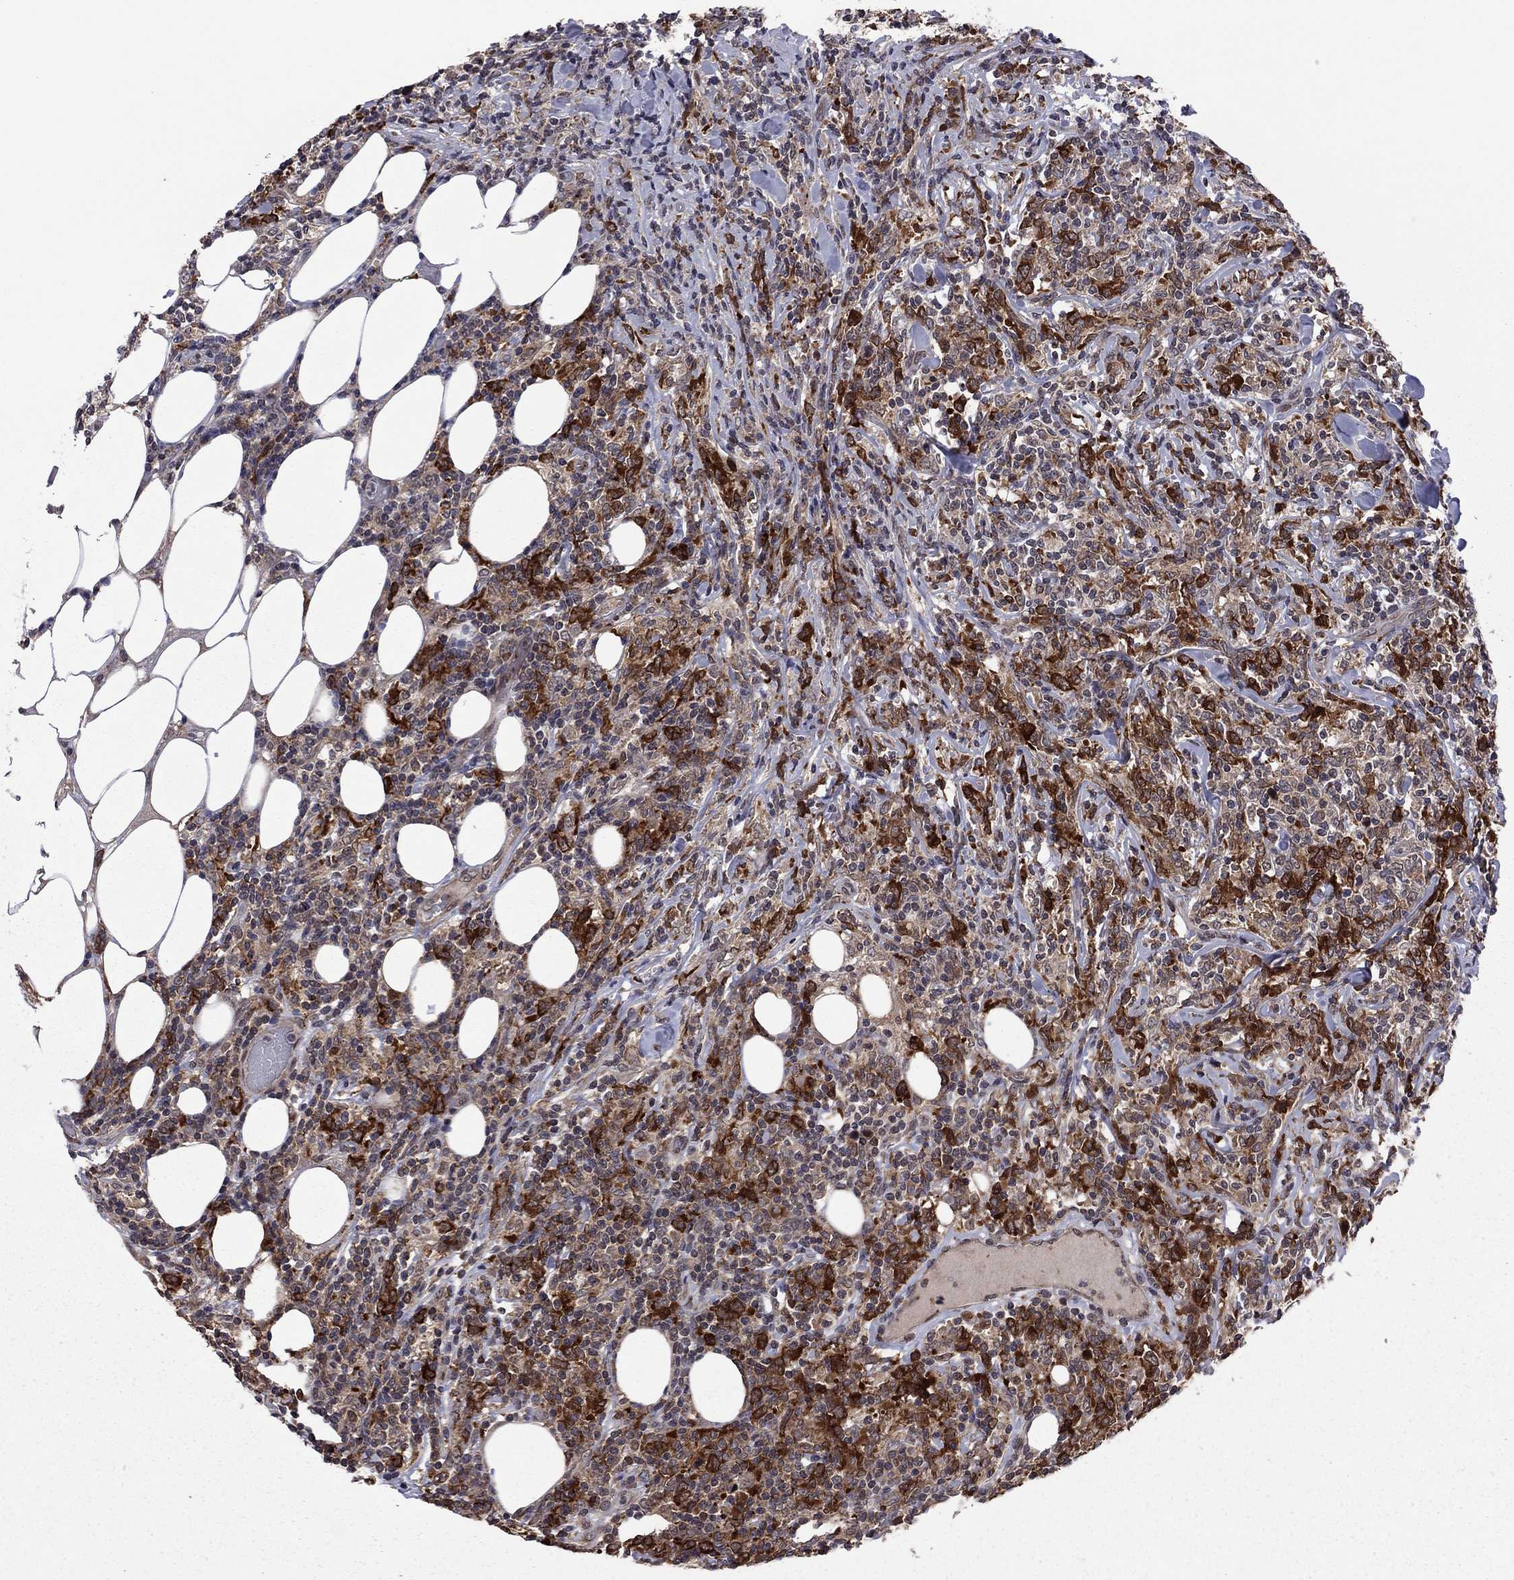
{"staining": {"intensity": "strong", "quantity": "25%-75%", "location": "cytoplasmic/membranous"}, "tissue": "lymphoma", "cell_type": "Tumor cells", "image_type": "cancer", "snomed": [{"axis": "morphology", "description": "Malignant lymphoma, non-Hodgkin's type, High grade"}, {"axis": "topography", "description": "Lymph node"}], "caption": "This micrograph displays immunohistochemistry staining of malignant lymphoma, non-Hodgkin's type (high-grade), with high strong cytoplasmic/membranous positivity in approximately 25%-75% of tumor cells.", "gene": "GPAA1", "patient": {"sex": "female", "age": 84}}